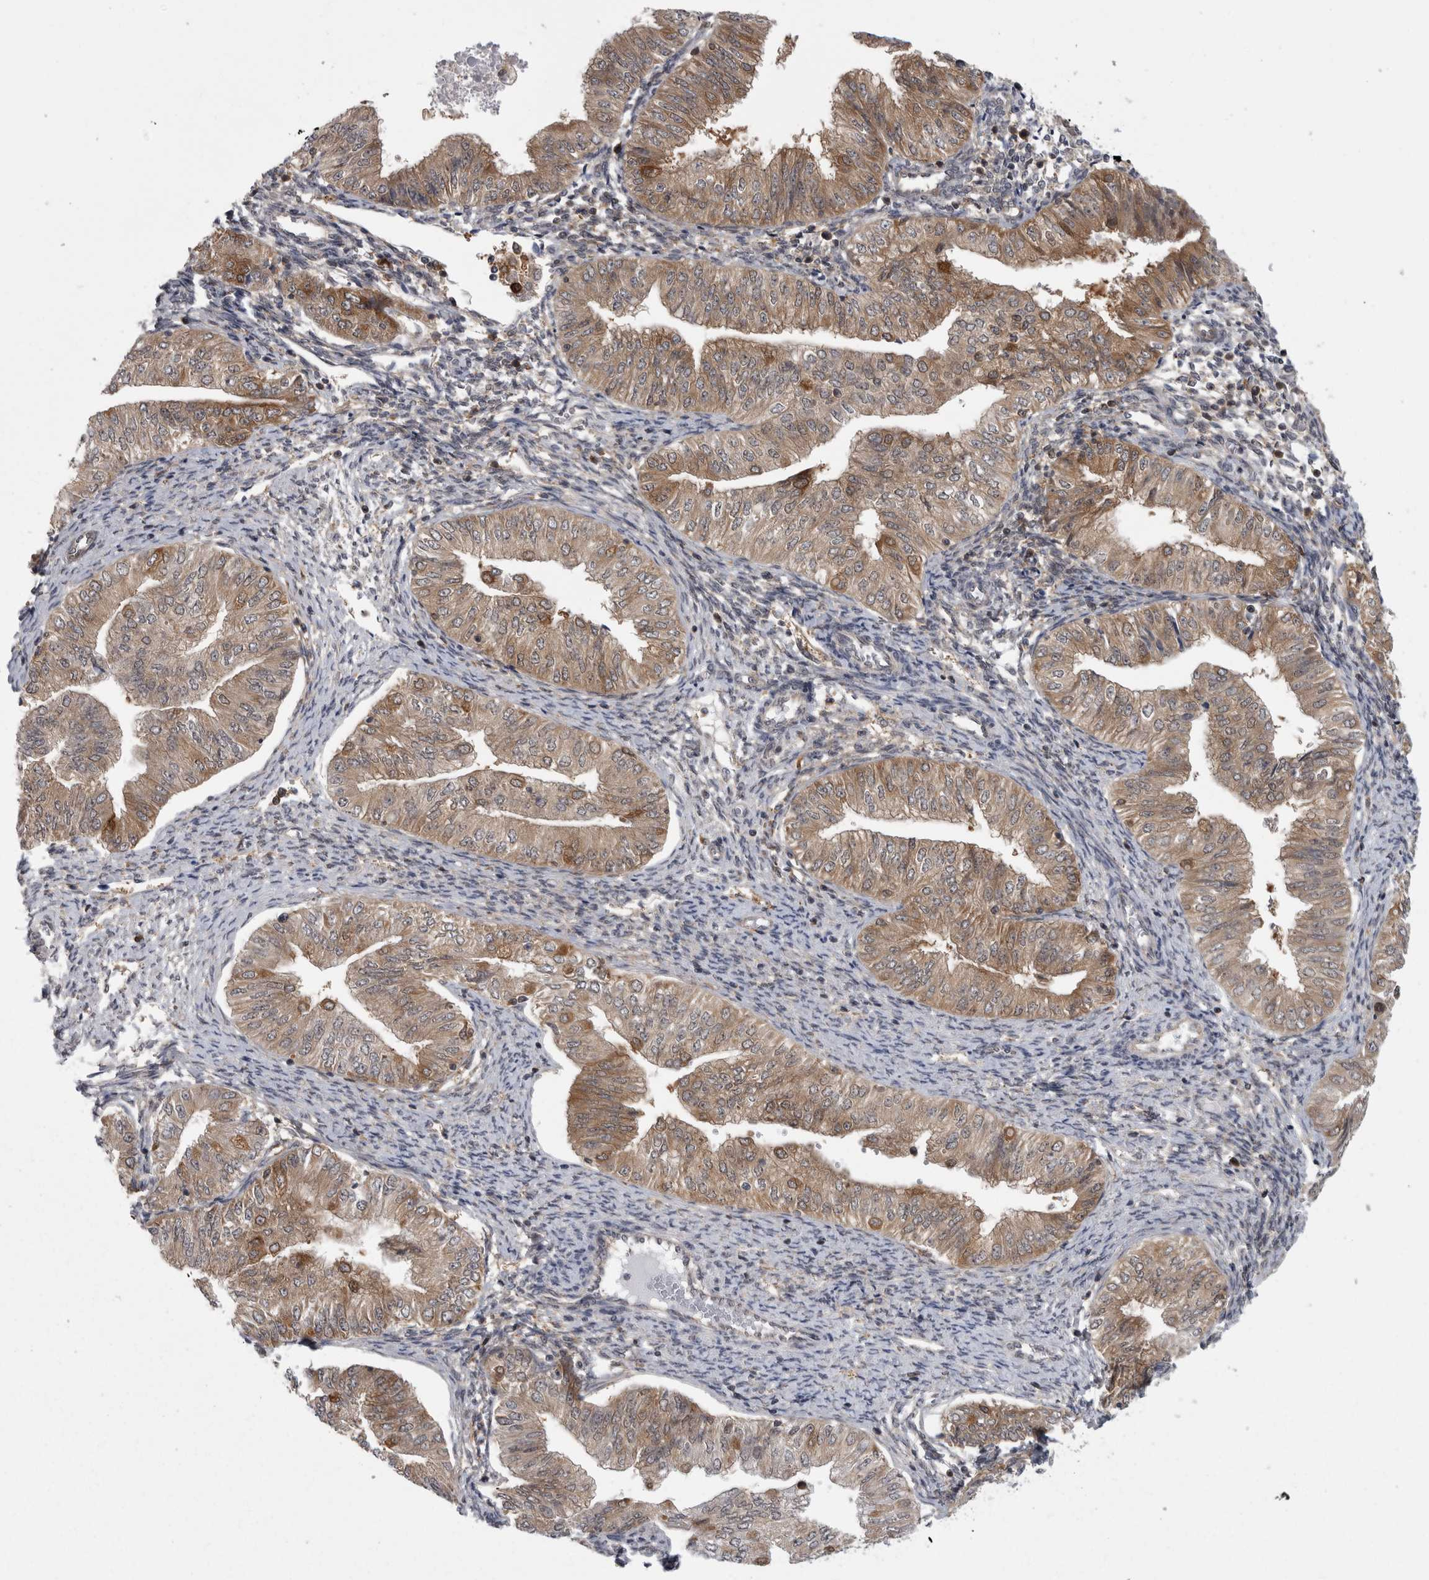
{"staining": {"intensity": "moderate", "quantity": ">75%", "location": "cytoplasmic/membranous"}, "tissue": "endometrial cancer", "cell_type": "Tumor cells", "image_type": "cancer", "snomed": [{"axis": "morphology", "description": "Normal tissue, NOS"}, {"axis": "morphology", "description": "Adenocarcinoma, NOS"}, {"axis": "topography", "description": "Endometrium"}], "caption": "Endometrial cancer stained with DAB (3,3'-diaminobenzidine) immunohistochemistry displays medium levels of moderate cytoplasmic/membranous positivity in about >75% of tumor cells. The protein of interest is shown in brown color, while the nuclei are stained blue.", "gene": "CACYBP", "patient": {"sex": "female", "age": 53}}